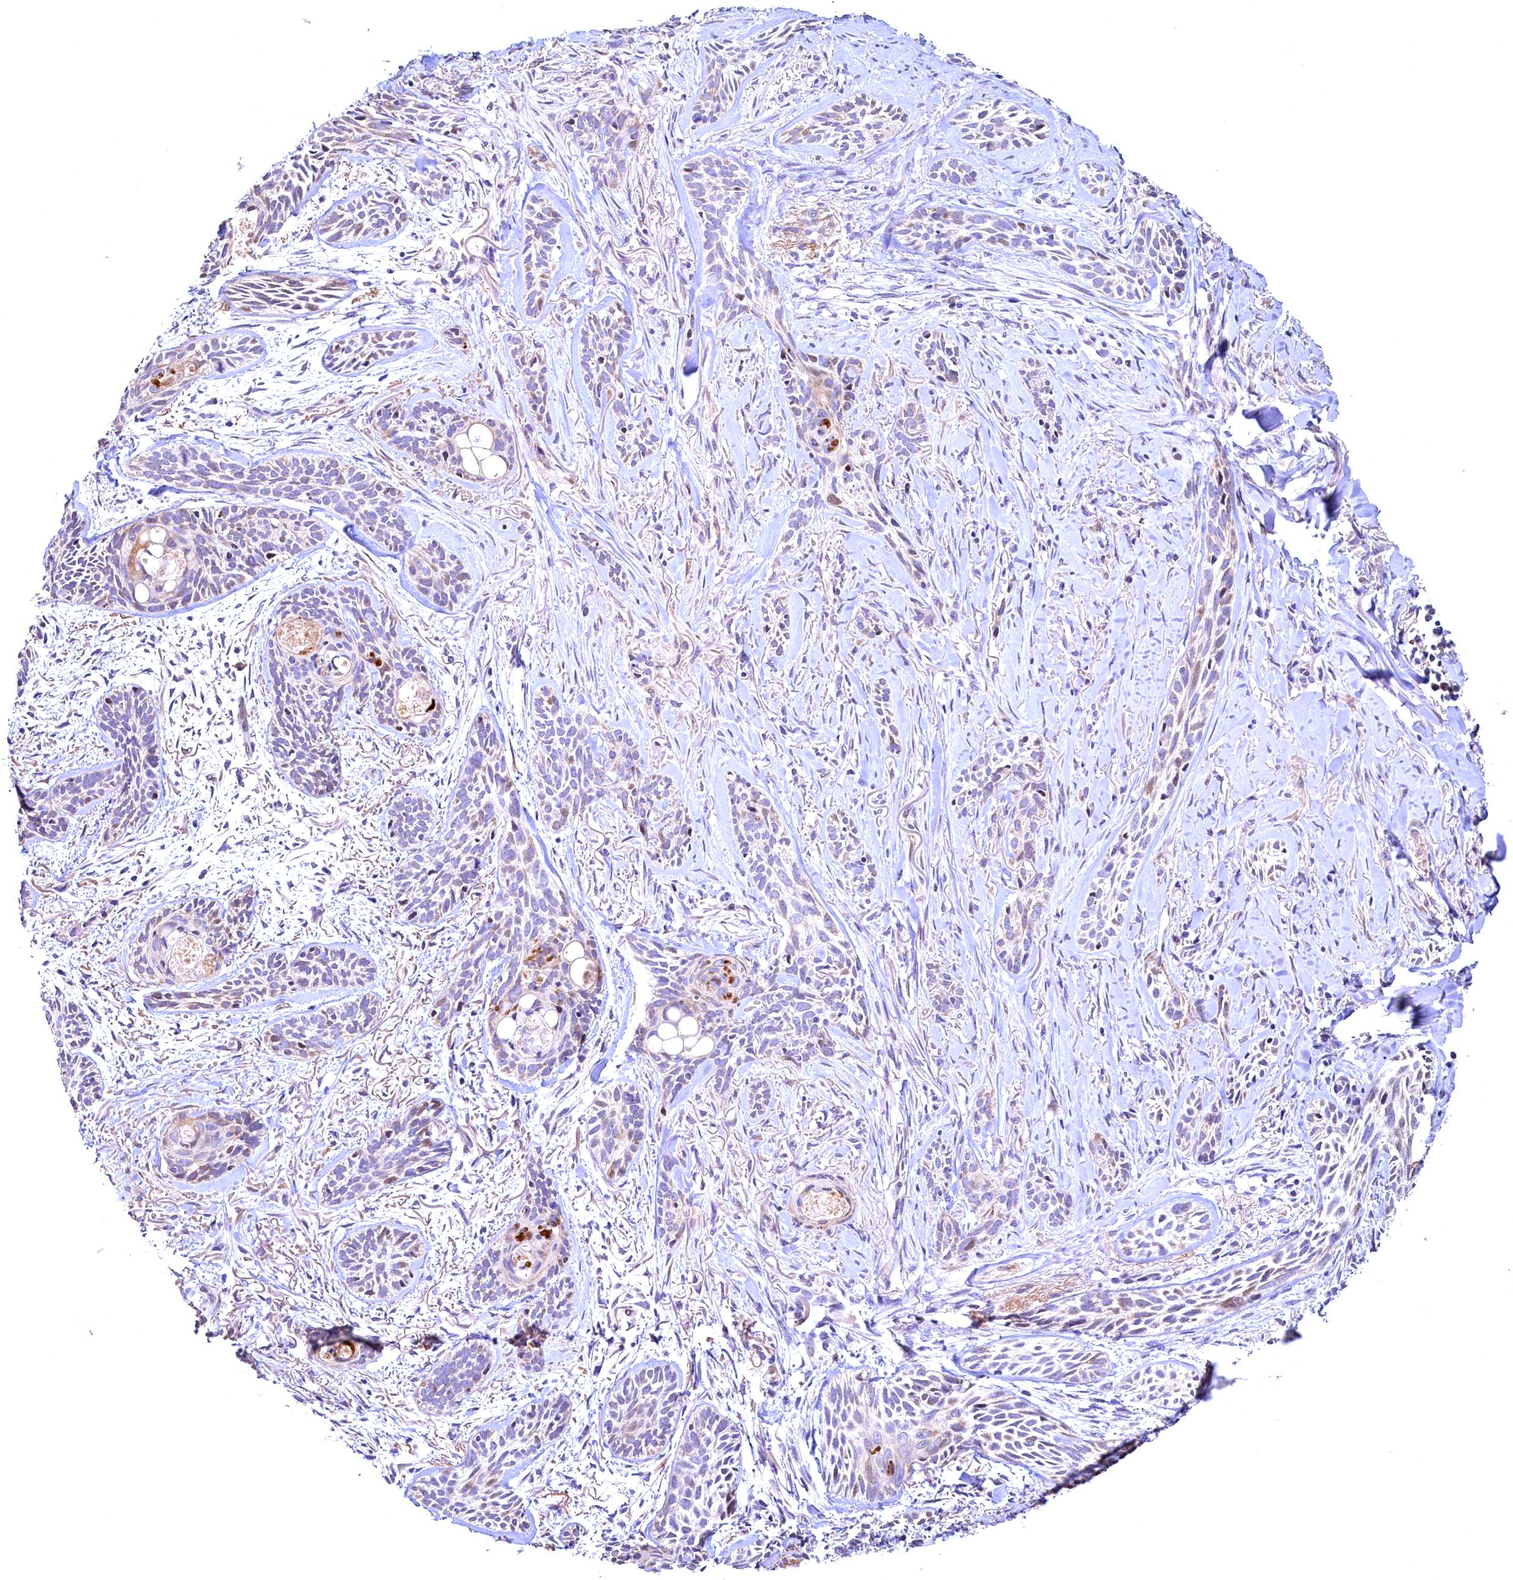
{"staining": {"intensity": "negative", "quantity": "none", "location": "none"}, "tissue": "skin cancer", "cell_type": "Tumor cells", "image_type": "cancer", "snomed": [{"axis": "morphology", "description": "Basal cell carcinoma"}, {"axis": "topography", "description": "Skin"}], "caption": "Immunohistochemical staining of human skin basal cell carcinoma displays no significant staining in tumor cells.", "gene": "LATS2", "patient": {"sex": "female", "age": 59}}